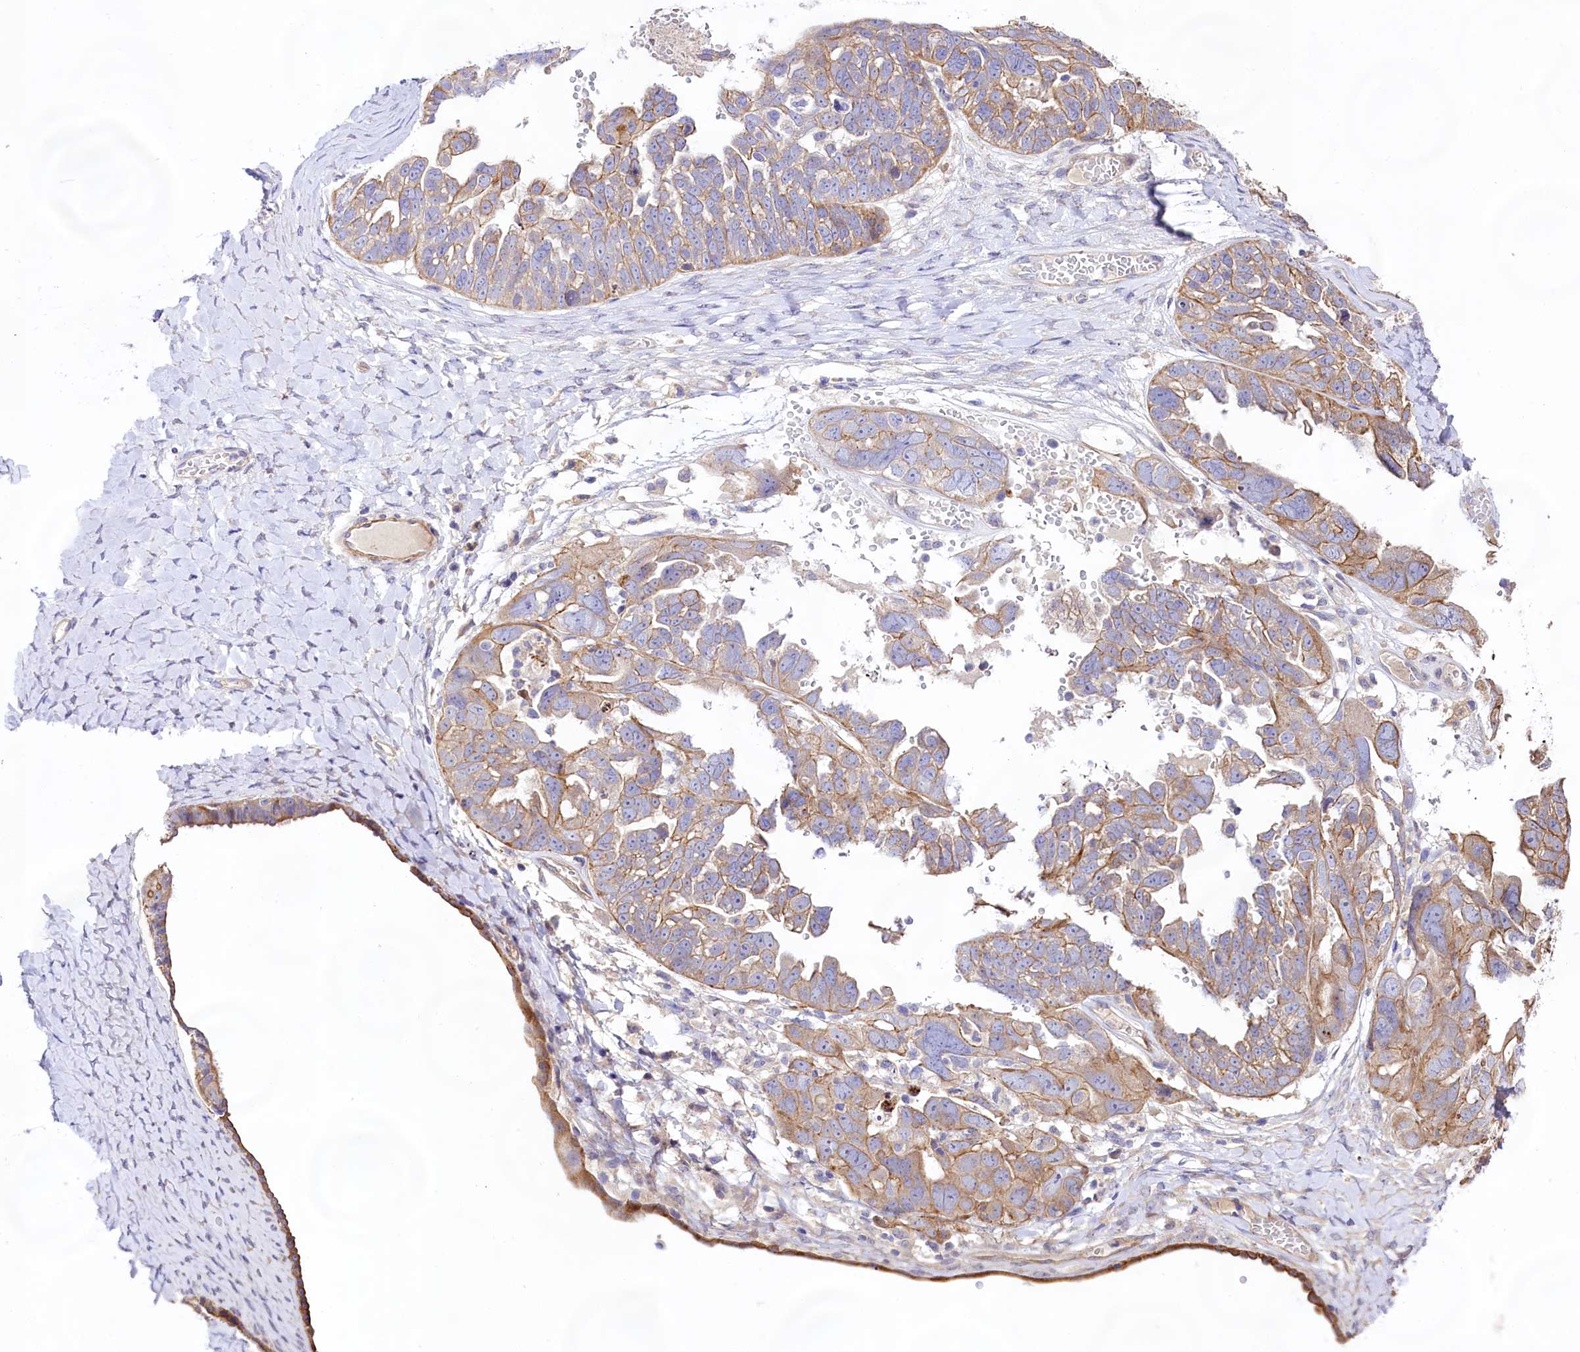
{"staining": {"intensity": "moderate", "quantity": "25%-75%", "location": "cytoplasmic/membranous"}, "tissue": "ovarian cancer", "cell_type": "Tumor cells", "image_type": "cancer", "snomed": [{"axis": "morphology", "description": "Cystadenocarcinoma, serous, NOS"}, {"axis": "topography", "description": "Ovary"}], "caption": "Immunohistochemical staining of serous cystadenocarcinoma (ovarian) reveals moderate cytoplasmic/membranous protein staining in approximately 25%-75% of tumor cells.", "gene": "VPS11", "patient": {"sex": "female", "age": 79}}